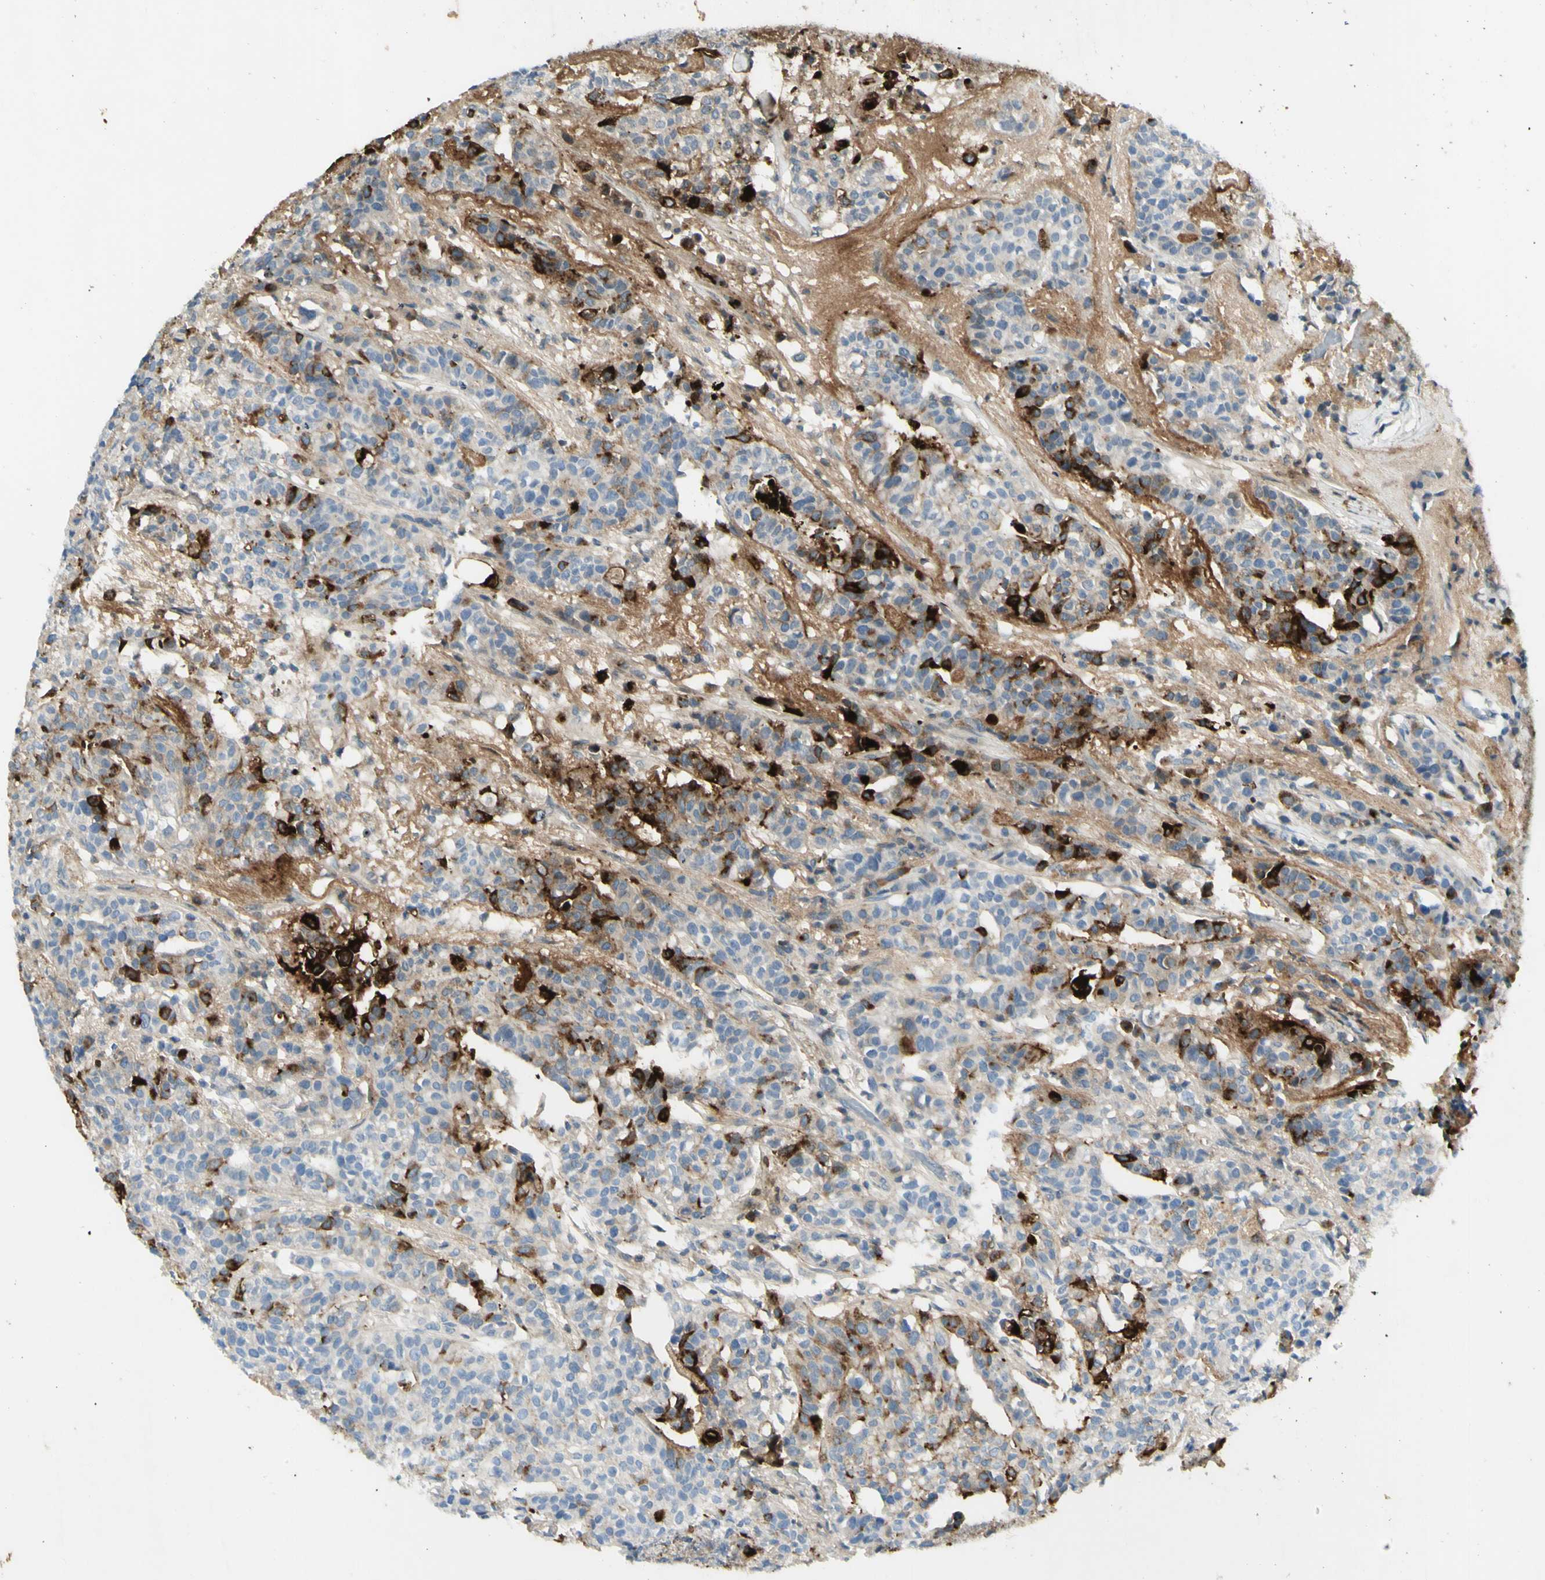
{"staining": {"intensity": "strong", "quantity": "<25%", "location": "cytoplasmic/membranous"}, "tissue": "head and neck cancer", "cell_type": "Tumor cells", "image_type": "cancer", "snomed": [{"axis": "morphology", "description": "Adenocarcinoma, NOS"}, {"axis": "topography", "description": "Salivary gland"}, {"axis": "topography", "description": "Head-Neck"}], "caption": "IHC micrograph of neoplastic tissue: head and neck cancer stained using immunohistochemistry (IHC) demonstrates medium levels of strong protein expression localized specifically in the cytoplasmic/membranous of tumor cells, appearing as a cytoplasmic/membranous brown color.", "gene": "GDF15", "patient": {"sex": "female", "age": 65}}